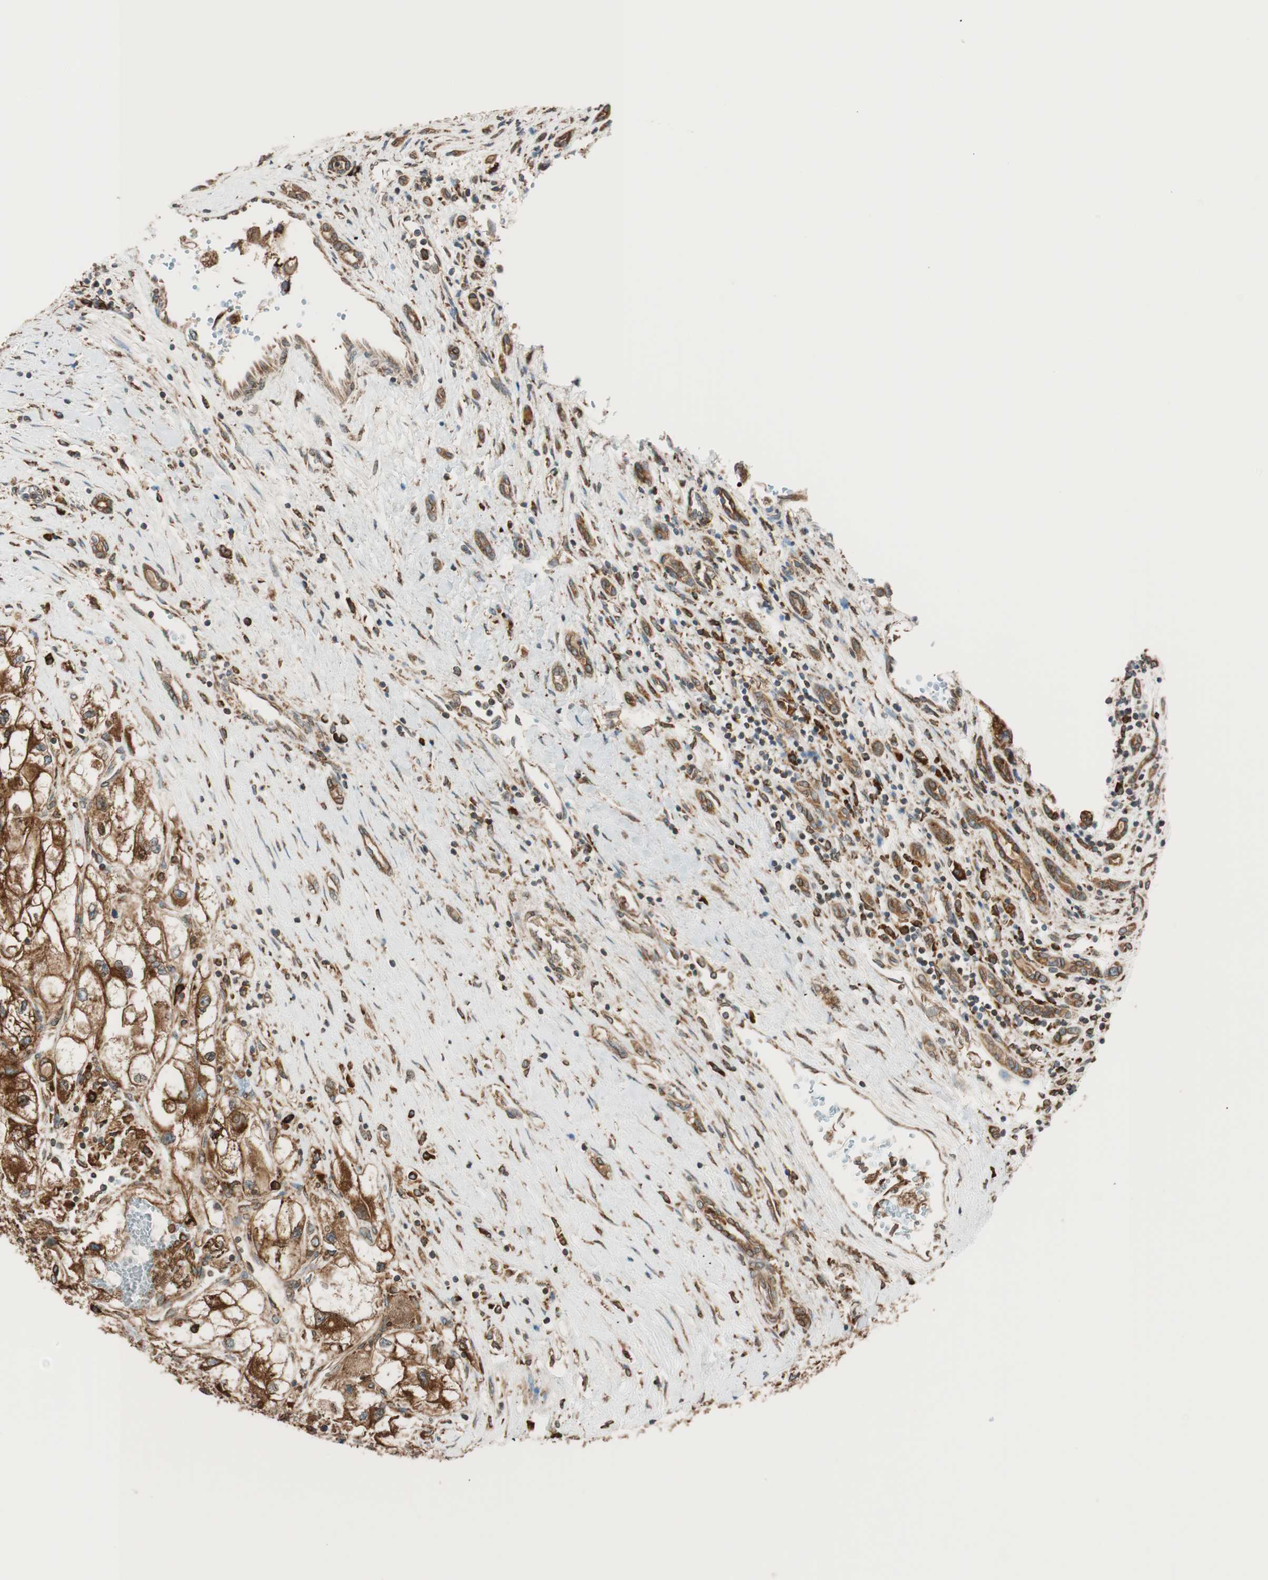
{"staining": {"intensity": "strong", "quantity": ">75%", "location": "cytoplasmic/membranous"}, "tissue": "renal cancer", "cell_type": "Tumor cells", "image_type": "cancer", "snomed": [{"axis": "morphology", "description": "Adenocarcinoma, NOS"}, {"axis": "topography", "description": "Kidney"}], "caption": "Immunohistochemical staining of human renal cancer displays high levels of strong cytoplasmic/membranous protein expression in approximately >75% of tumor cells. (DAB = brown stain, brightfield microscopy at high magnification).", "gene": "PRKCSH", "patient": {"sex": "female", "age": 70}}